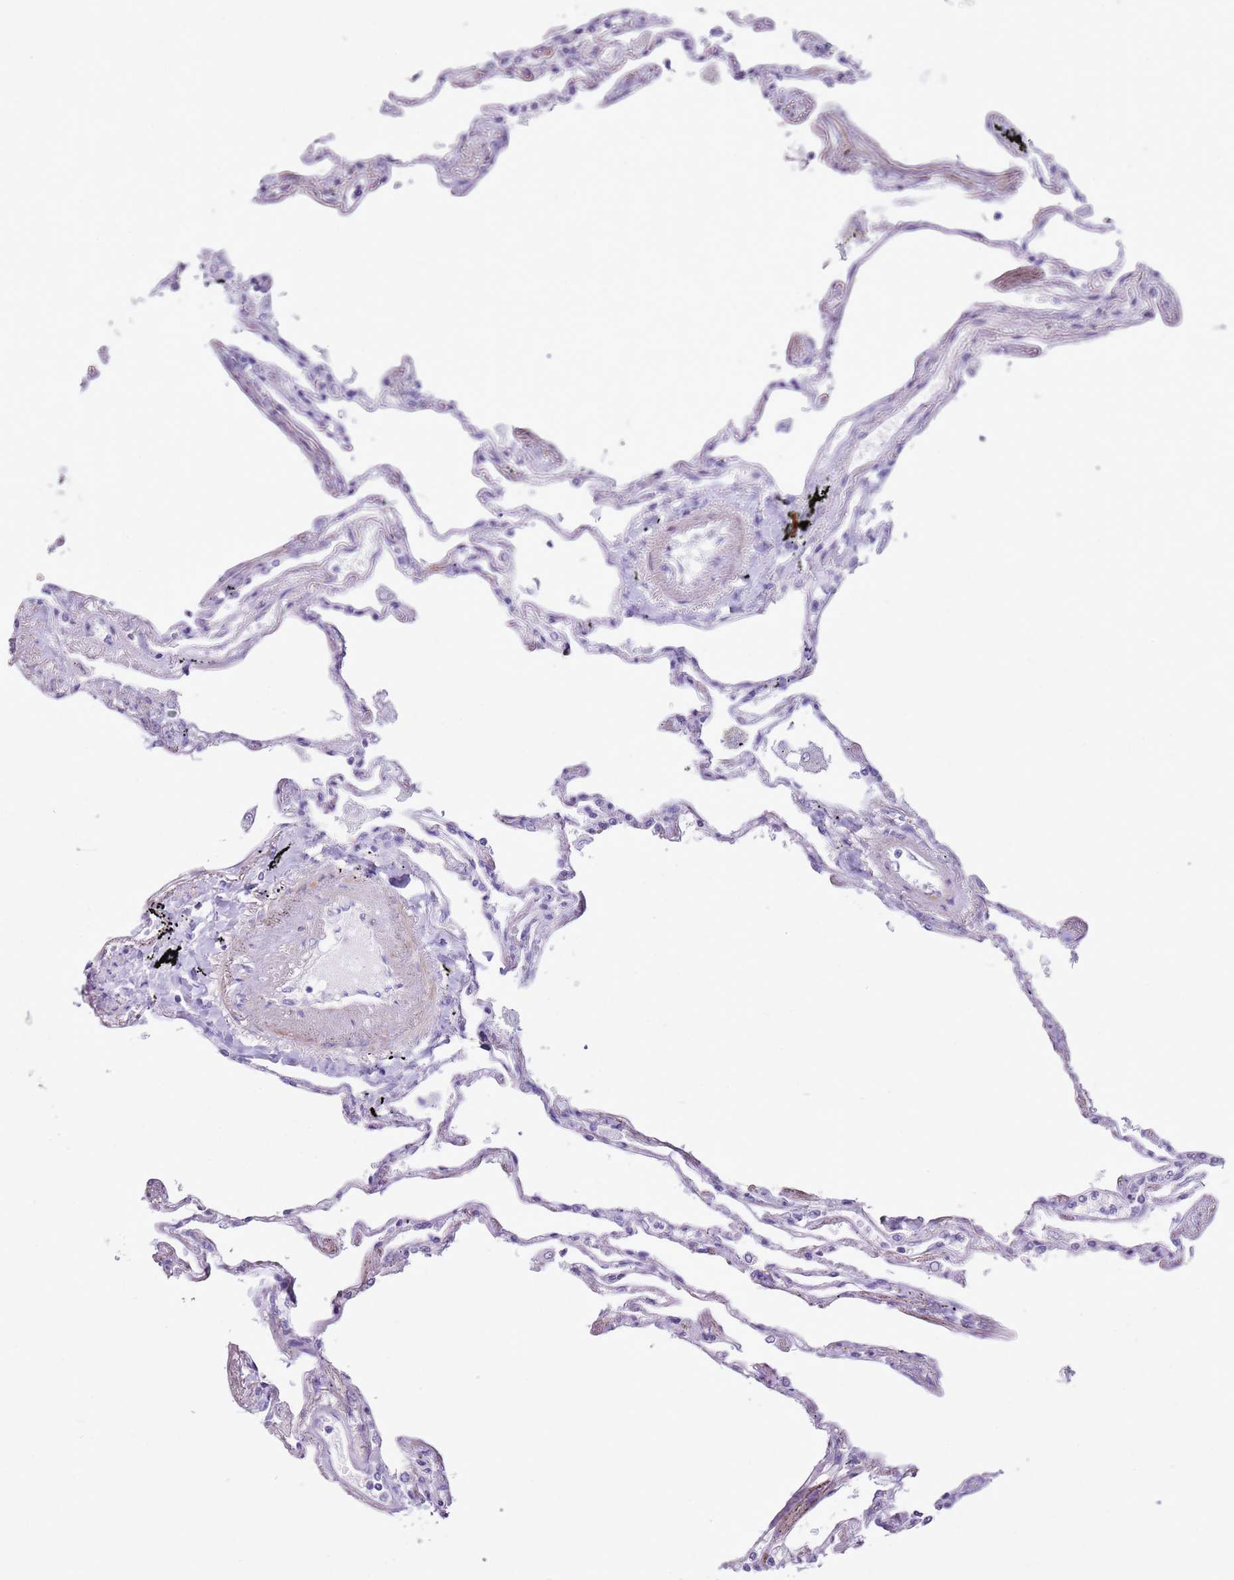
{"staining": {"intensity": "negative", "quantity": "none", "location": "none"}, "tissue": "lung", "cell_type": "Alveolar cells", "image_type": "normal", "snomed": [{"axis": "morphology", "description": "Normal tissue, NOS"}, {"axis": "topography", "description": "Lung"}], "caption": "IHC micrograph of unremarkable human lung stained for a protein (brown), which reveals no positivity in alveolar cells. (IHC, brightfield microscopy, high magnification).", "gene": "ZNF239", "patient": {"sex": "female", "age": 67}}